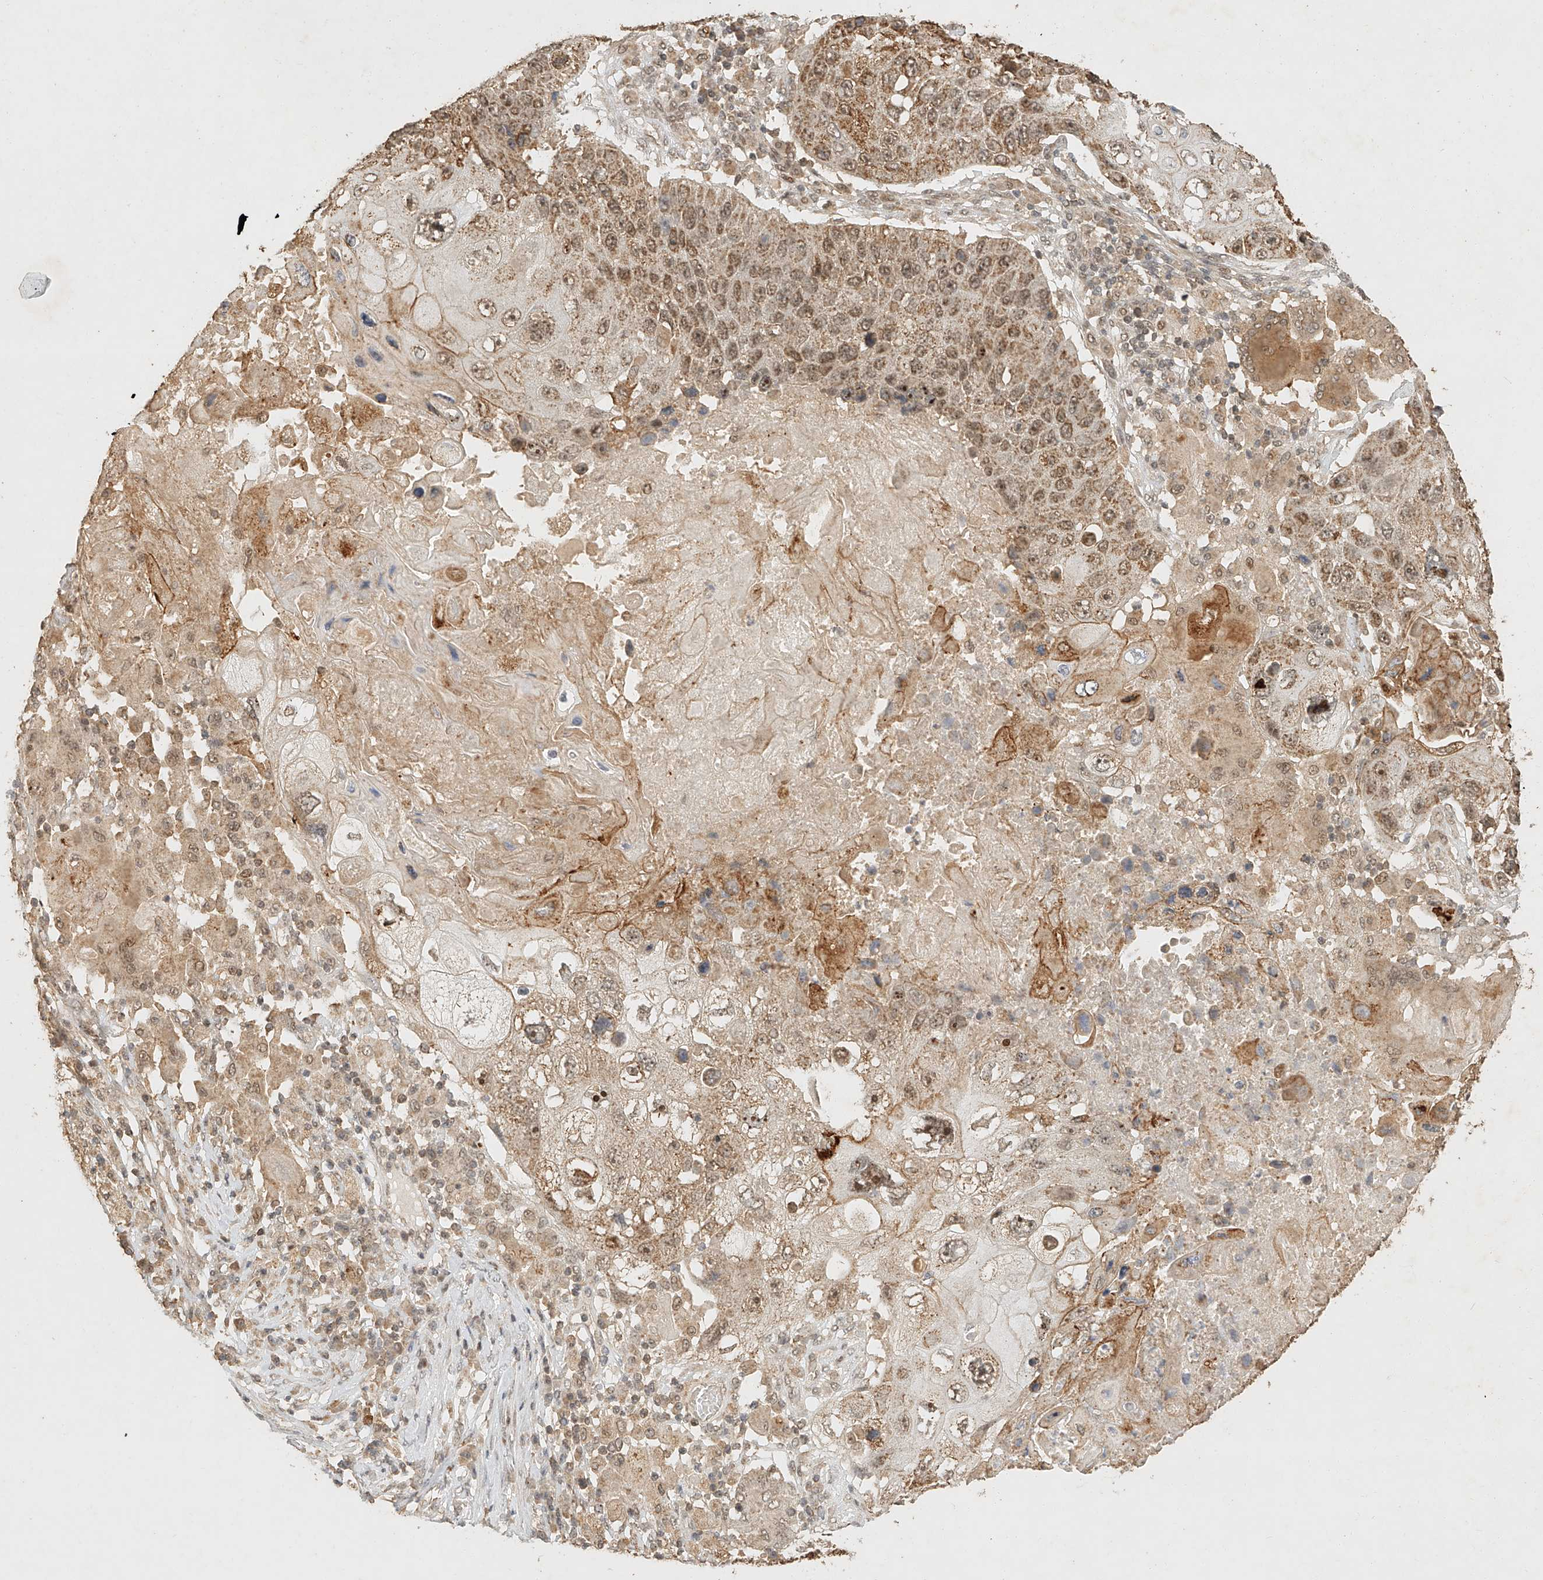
{"staining": {"intensity": "moderate", "quantity": ">75%", "location": "cytoplasmic/membranous,nuclear"}, "tissue": "lung cancer", "cell_type": "Tumor cells", "image_type": "cancer", "snomed": [{"axis": "morphology", "description": "Squamous cell carcinoma, NOS"}, {"axis": "topography", "description": "Lung"}], "caption": "About >75% of tumor cells in human squamous cell carcinoma (lung) reveal moderate cytoplasmic/membranous and nuclear protein positivity as visualized by brown immunohistochemical staining.", "gene": "CXorf58", "patient": {"sex": "male", "age": 61}}